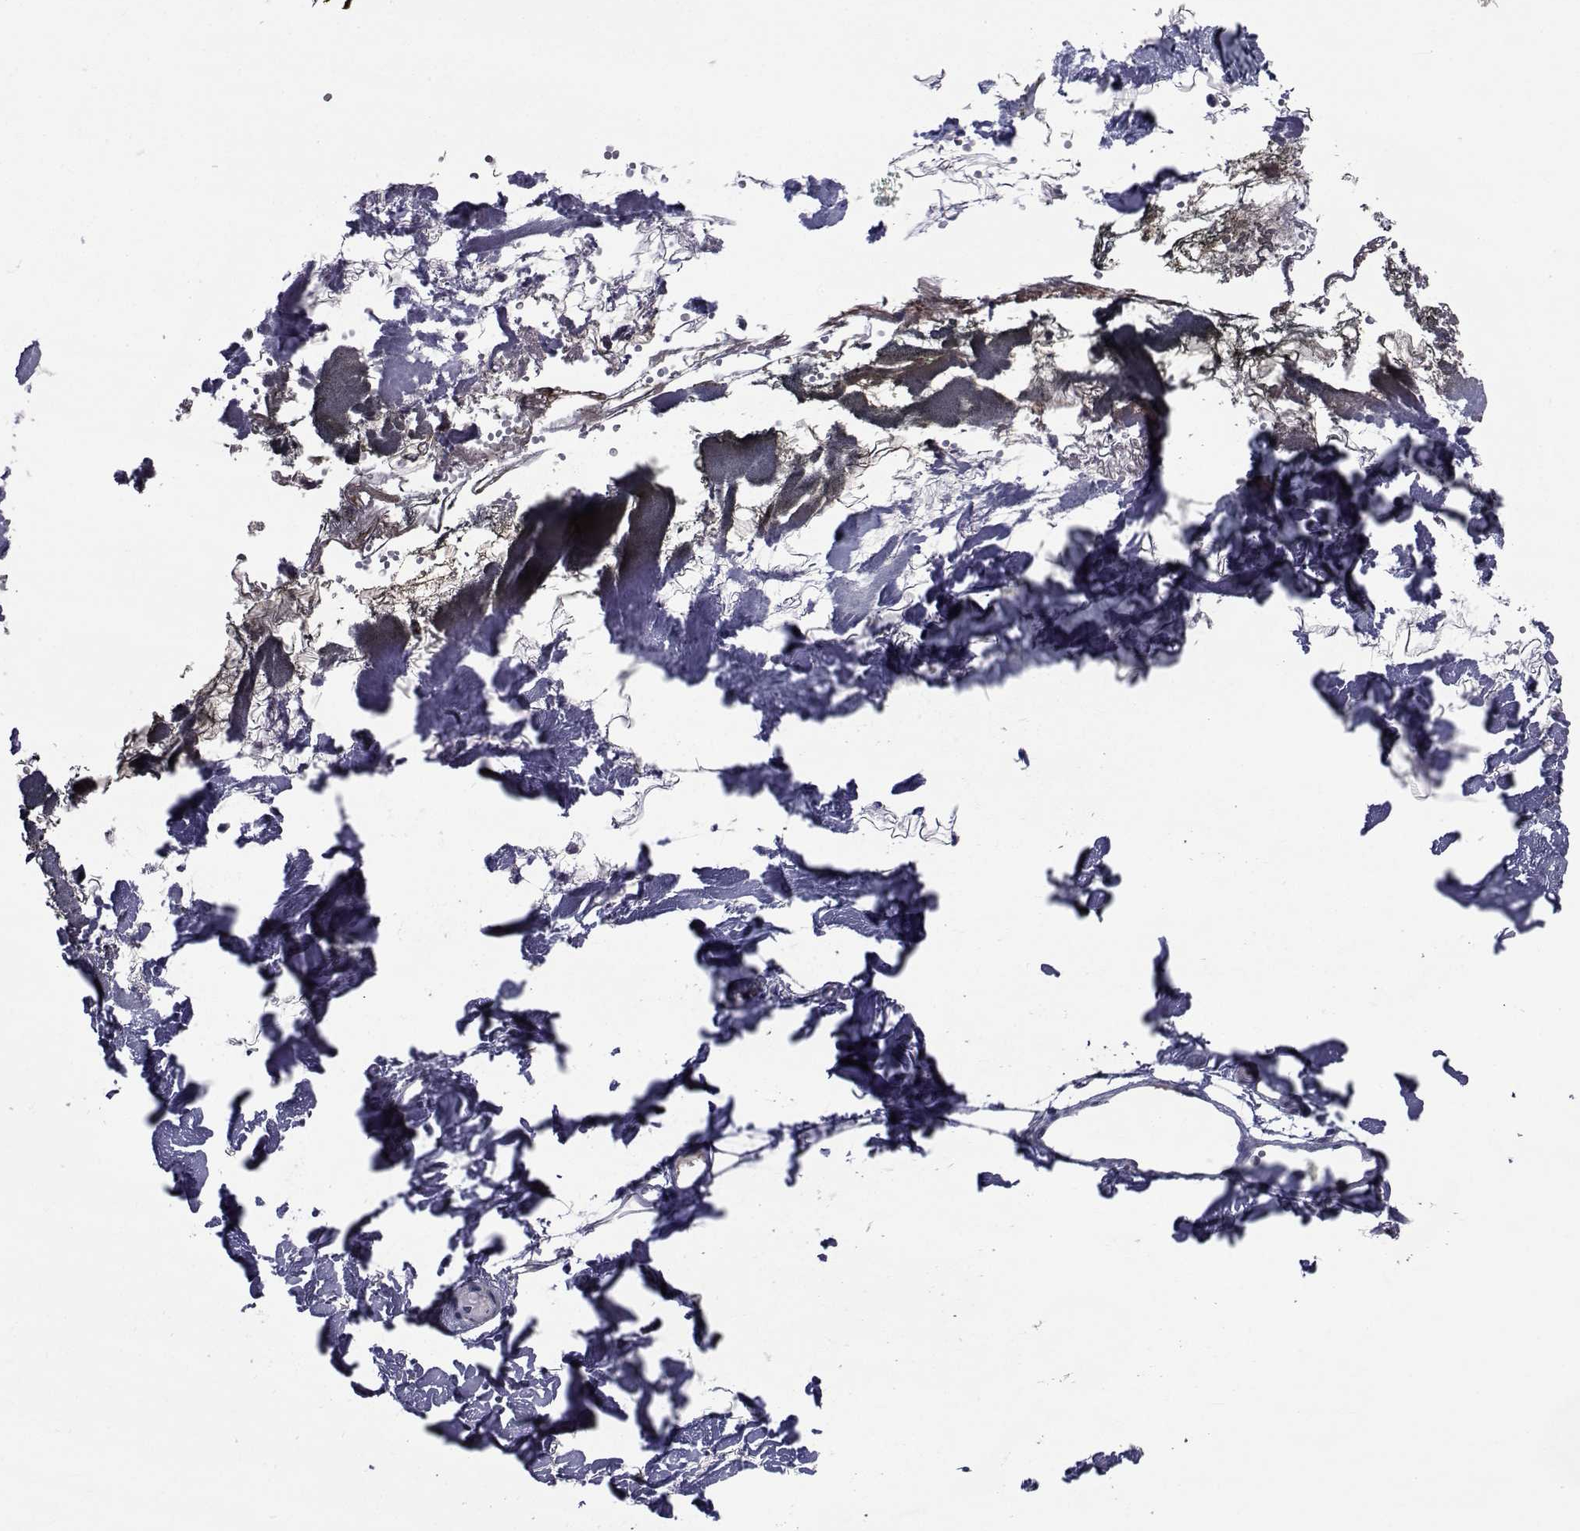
{"staining": {"intensity": "negative", "quantity": "none", "location": "none"}, "tissue": "skin", "cell_type": "Fibroblasts", "image_type": "normal", "snomed": [{"axis": "morphology", "description": "Normal tissue, NOS"}, {"axis": "topography", "description": "Skin"}], "caption": "DAB (3,3'-diaminobenzidine) immunohistochemical staining of benign human skin demonstrates no significant expression in fibroblasts. (DAB (3,3'-diaminobenzidine) immunohistochemistry (IHC) visualized using brightfield microscopy, high magnification).", "gene": "CYP2S1", "patient": {"sex": "female", "age": 34}}